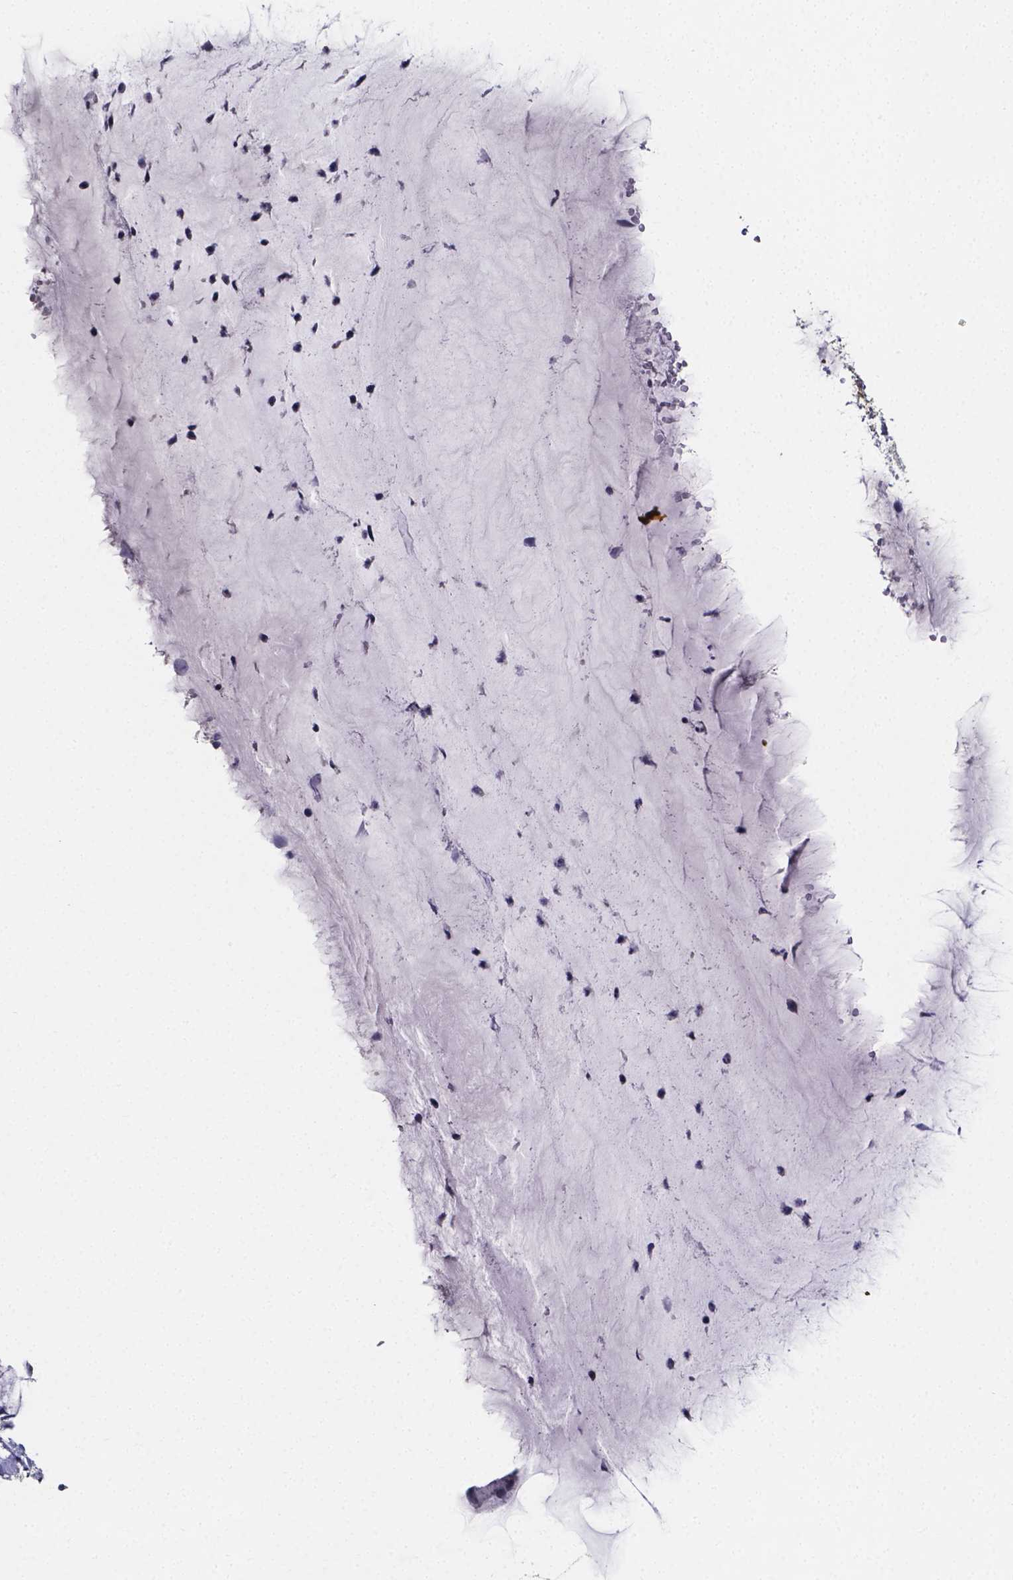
{"staining": {"intensity": "negative", "quantity": "none", "location": "none"}, "tissue": "cervix", "cell_type": "Glandular cells", "image_type": "normal", "snomed": [{"axis": "morphology", "description": "Normal tissue, NOS"}, {"axis": "topography", "description": "Cervix"}], "caption": "DAB (3,3'-diaminobenzidine) immunohistochemical staining of normal human cervix displays no significant expression in glandular cells.", "gene": "RERG", "patient": {"sex": "female", "age": 37}}